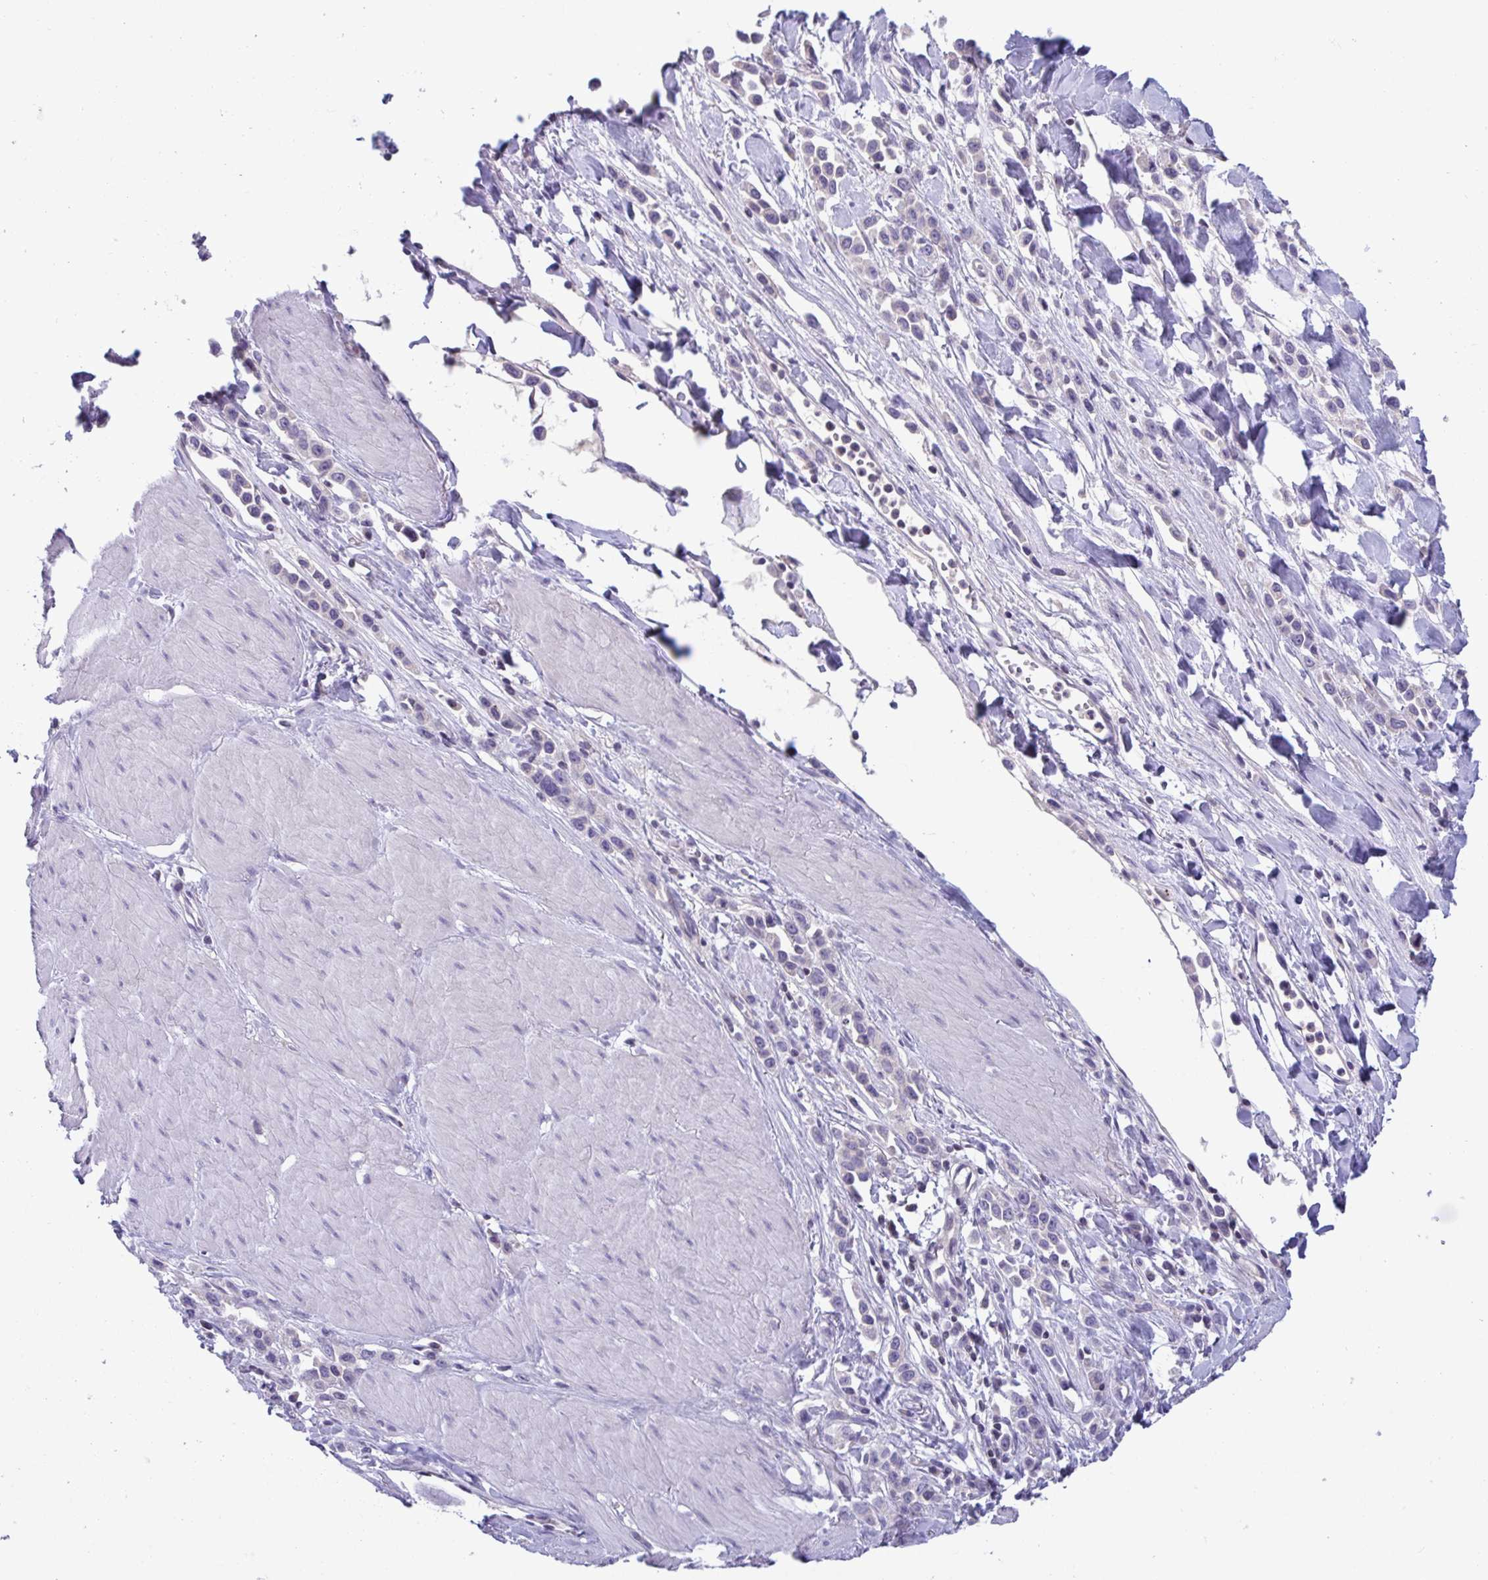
{"staining": {"intensity": "negative", "quantity": "none", "location": "none"}, "tissue": "stomach cancer", "cell_type": "Tumor cells", "image_type": "cancer", "snomed": [{"axis": "morphology", "description": "Adenocarcinoma, NOS"}, {"axis": "topography", "description": "Stomach"}], "caption": "This is an IHC photomicrograph of human adenocarcinoma (stomach). There is no staining in tumor cells.", "gene": "SNX11", "patient": {"sex": "male", "age": 47}}